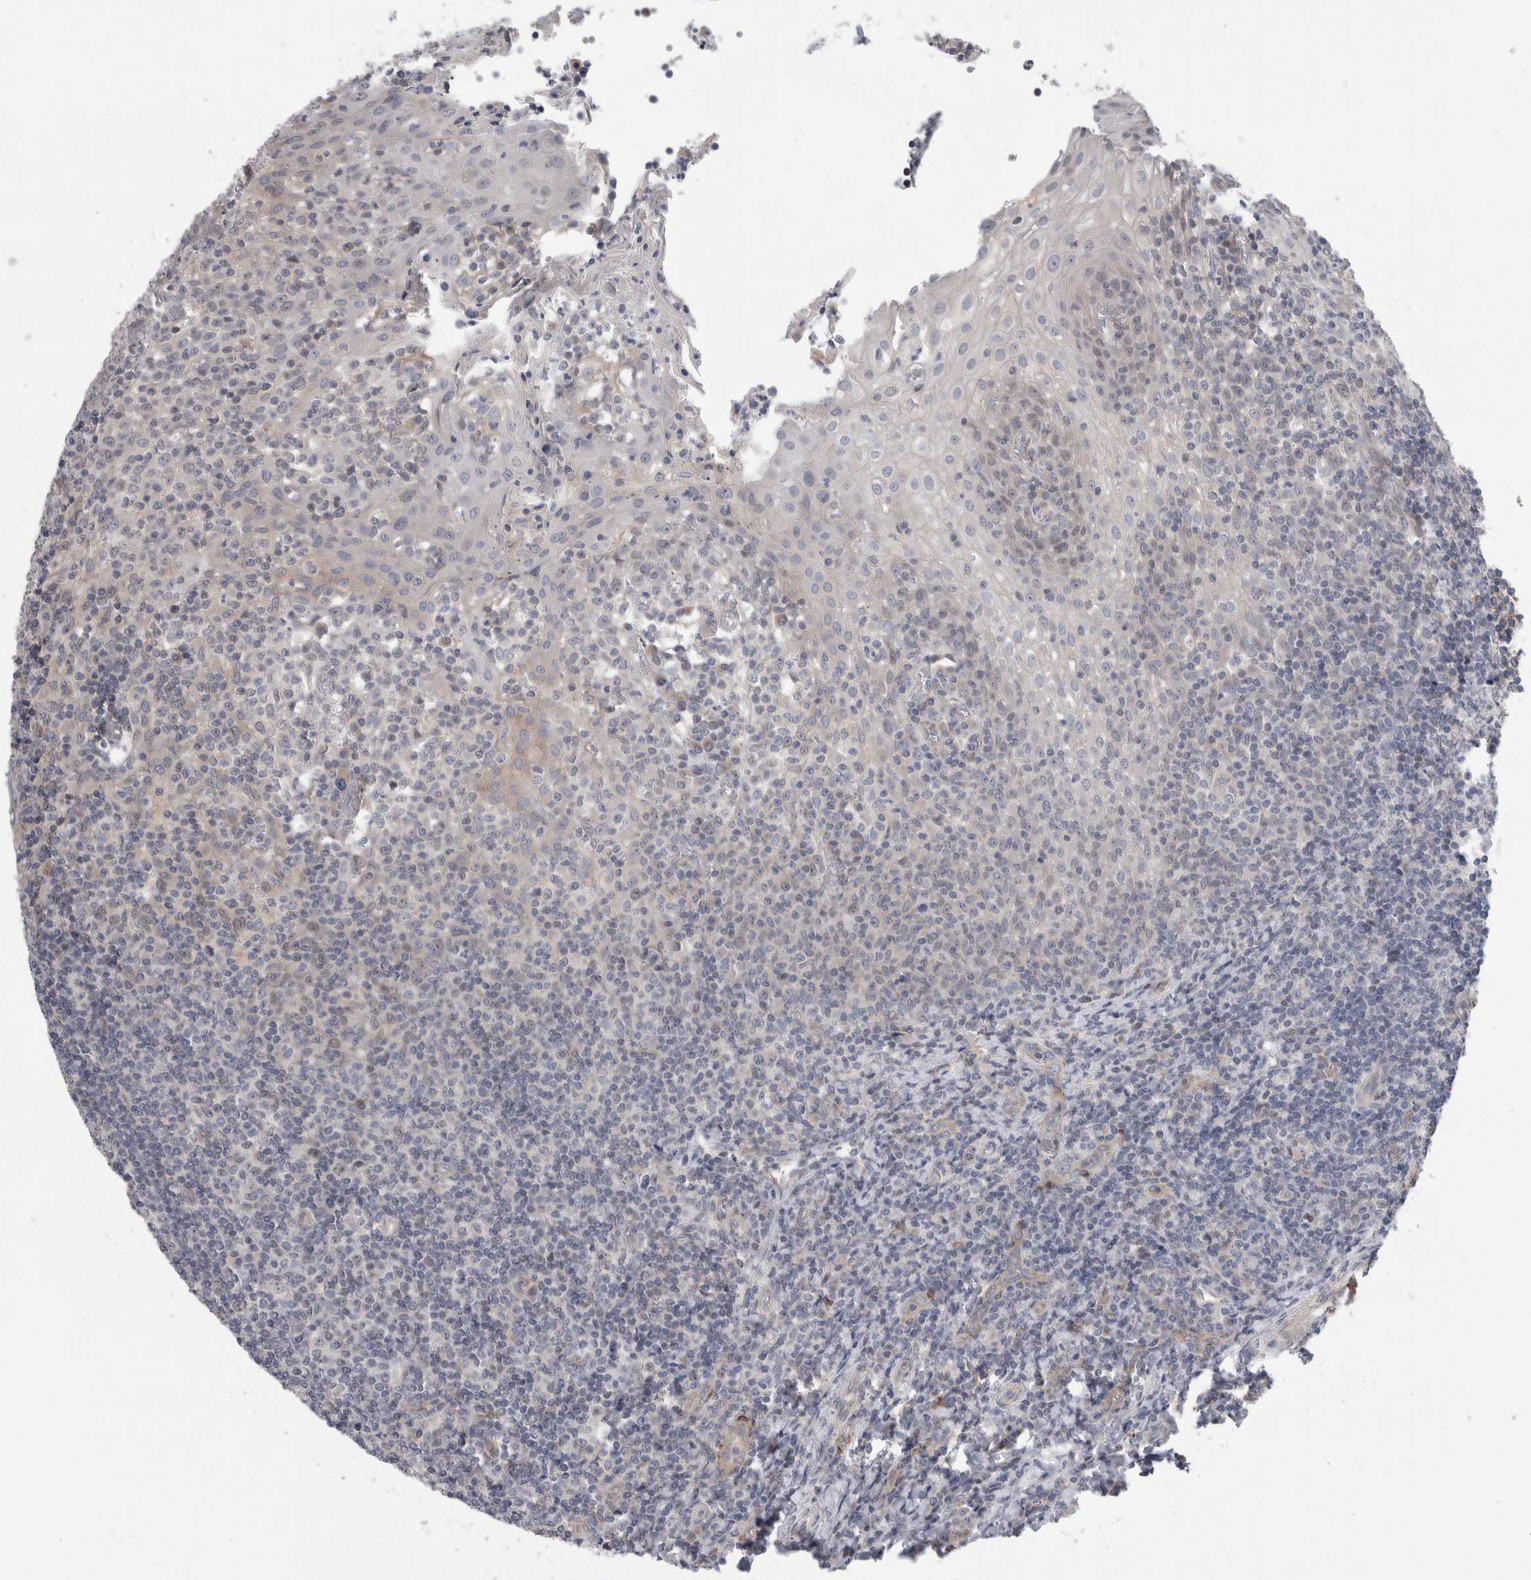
{"staining": {"intensity": "negative", "quantity": "none", "location": "none"}, "tissue": "tonsil", "cell_type": "Germinal center cells", "image_type": "normal", "snomed": [{"axis": "morphology", "description": "Normal tissue, NOS"}, {"axis": "topography", "description": "Tonsil"}], "caption": "A high-resolution photomicrograph shows IHC staining of unremarkable tonsil, which displays no significant expression in germinal center cells. Brightfield microscopy of IHC stained with DAB (brown) and hematoxylin (blue), captured at high magnification.", "gene": "SYTL5", "patient": {"sex": "female", "age": 19}}